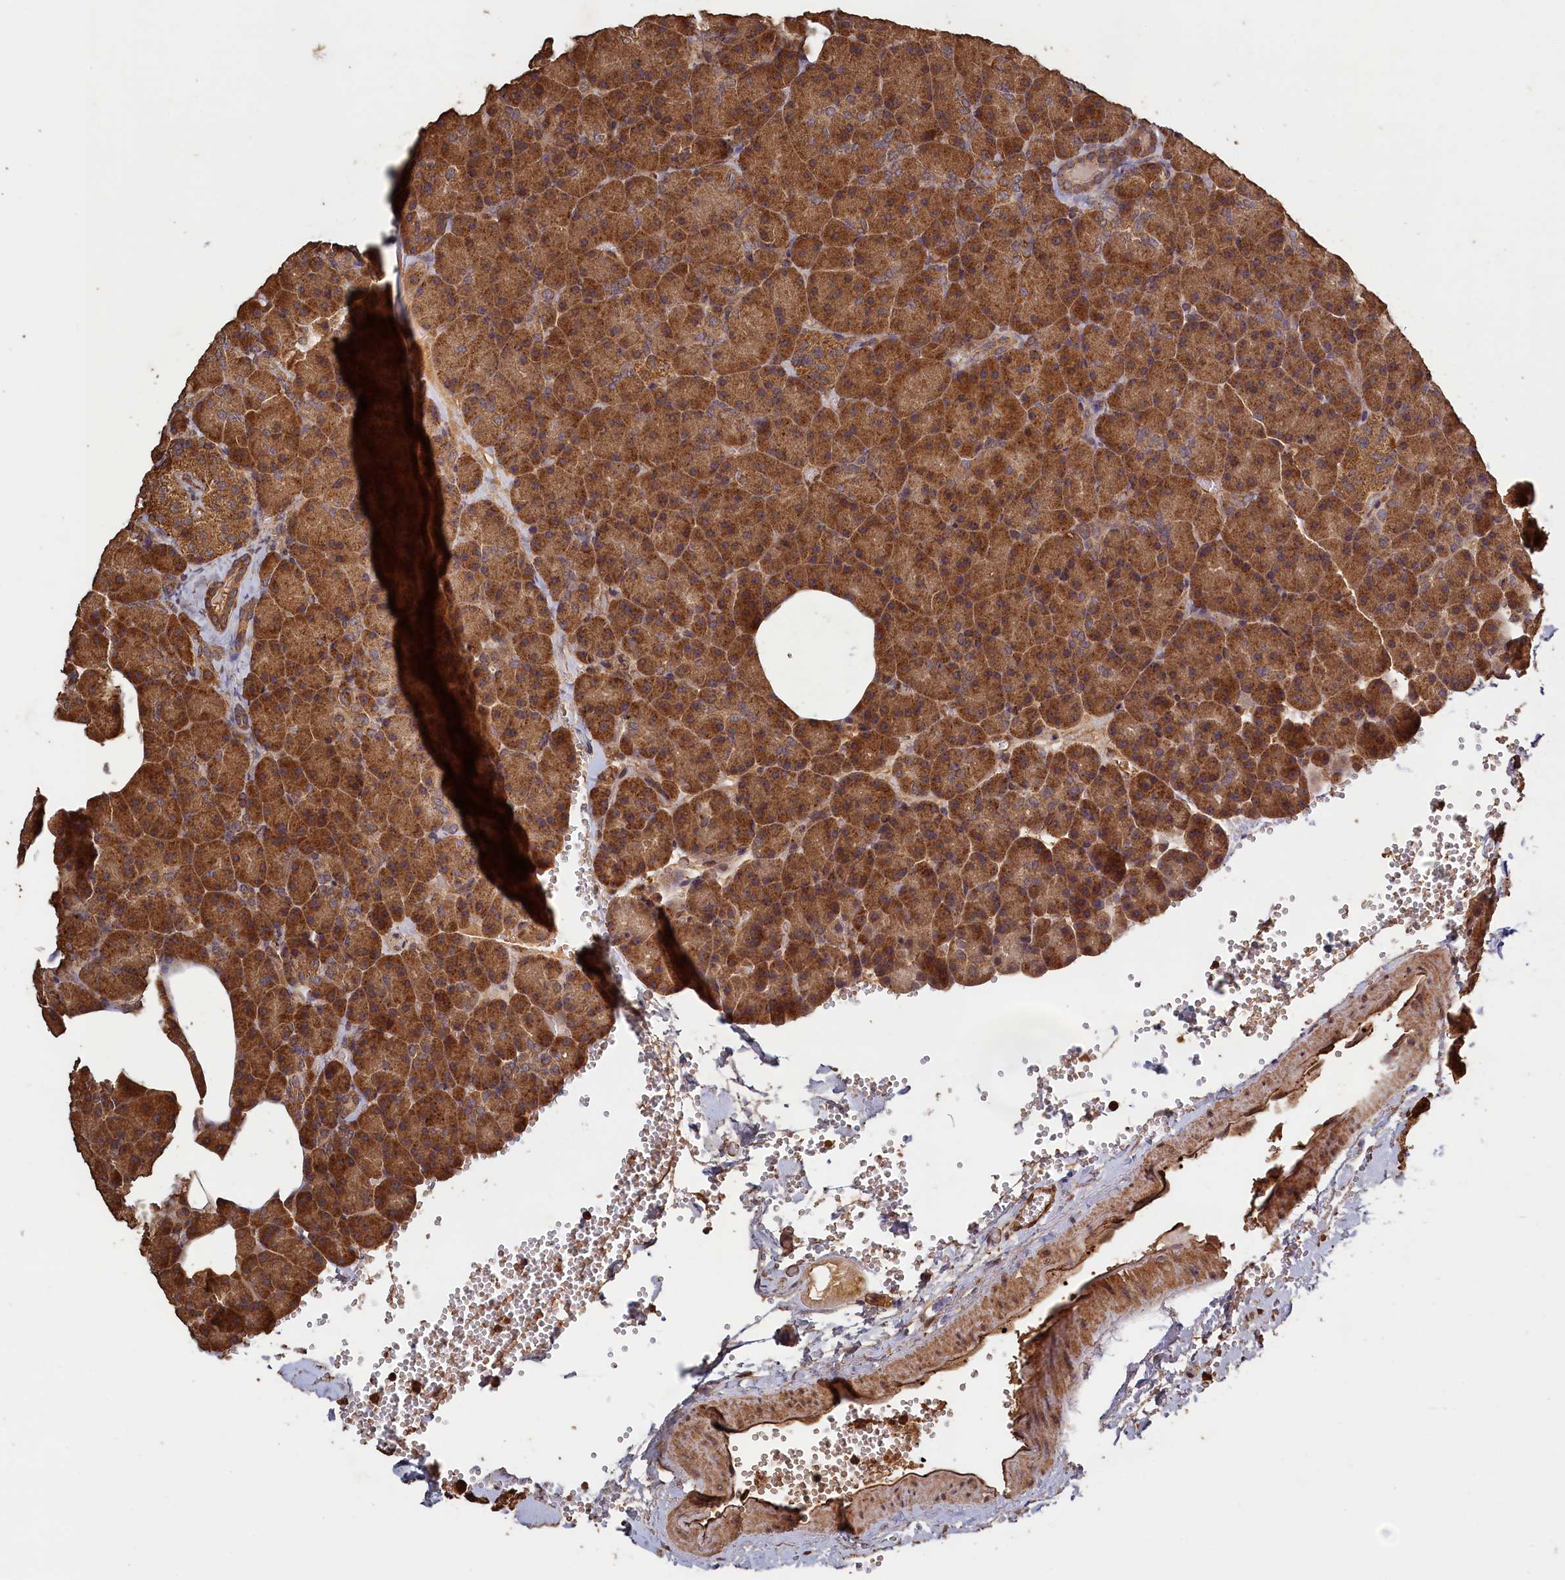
{"staining": {"intensity": "strong", "quantity": ">75%", "location": "cytoplasmic/membranous"}, "tissue": "pancreas", "cell_type": "Exocrine glandular cells", "image_type": "normal", "snomed": [{"axis": "morphology", "description": "Normal tissue, NOS"}, {"axis": "morphology", "description": "Carcinoid, malignant, NOS"}, {"axis": "topography", "description": "Pancreas"}], "caption": "Immunohistochemistry (IHC) photomicrograph of unremarkable human pancreas stained for a protein (brown), which reveals high levels of strong cytoplasmic/membranous positivity in approximately >75% of exocrine glandular cells.", "gene": "SNX33", "patient": {"sex": "female", "age": 35}}